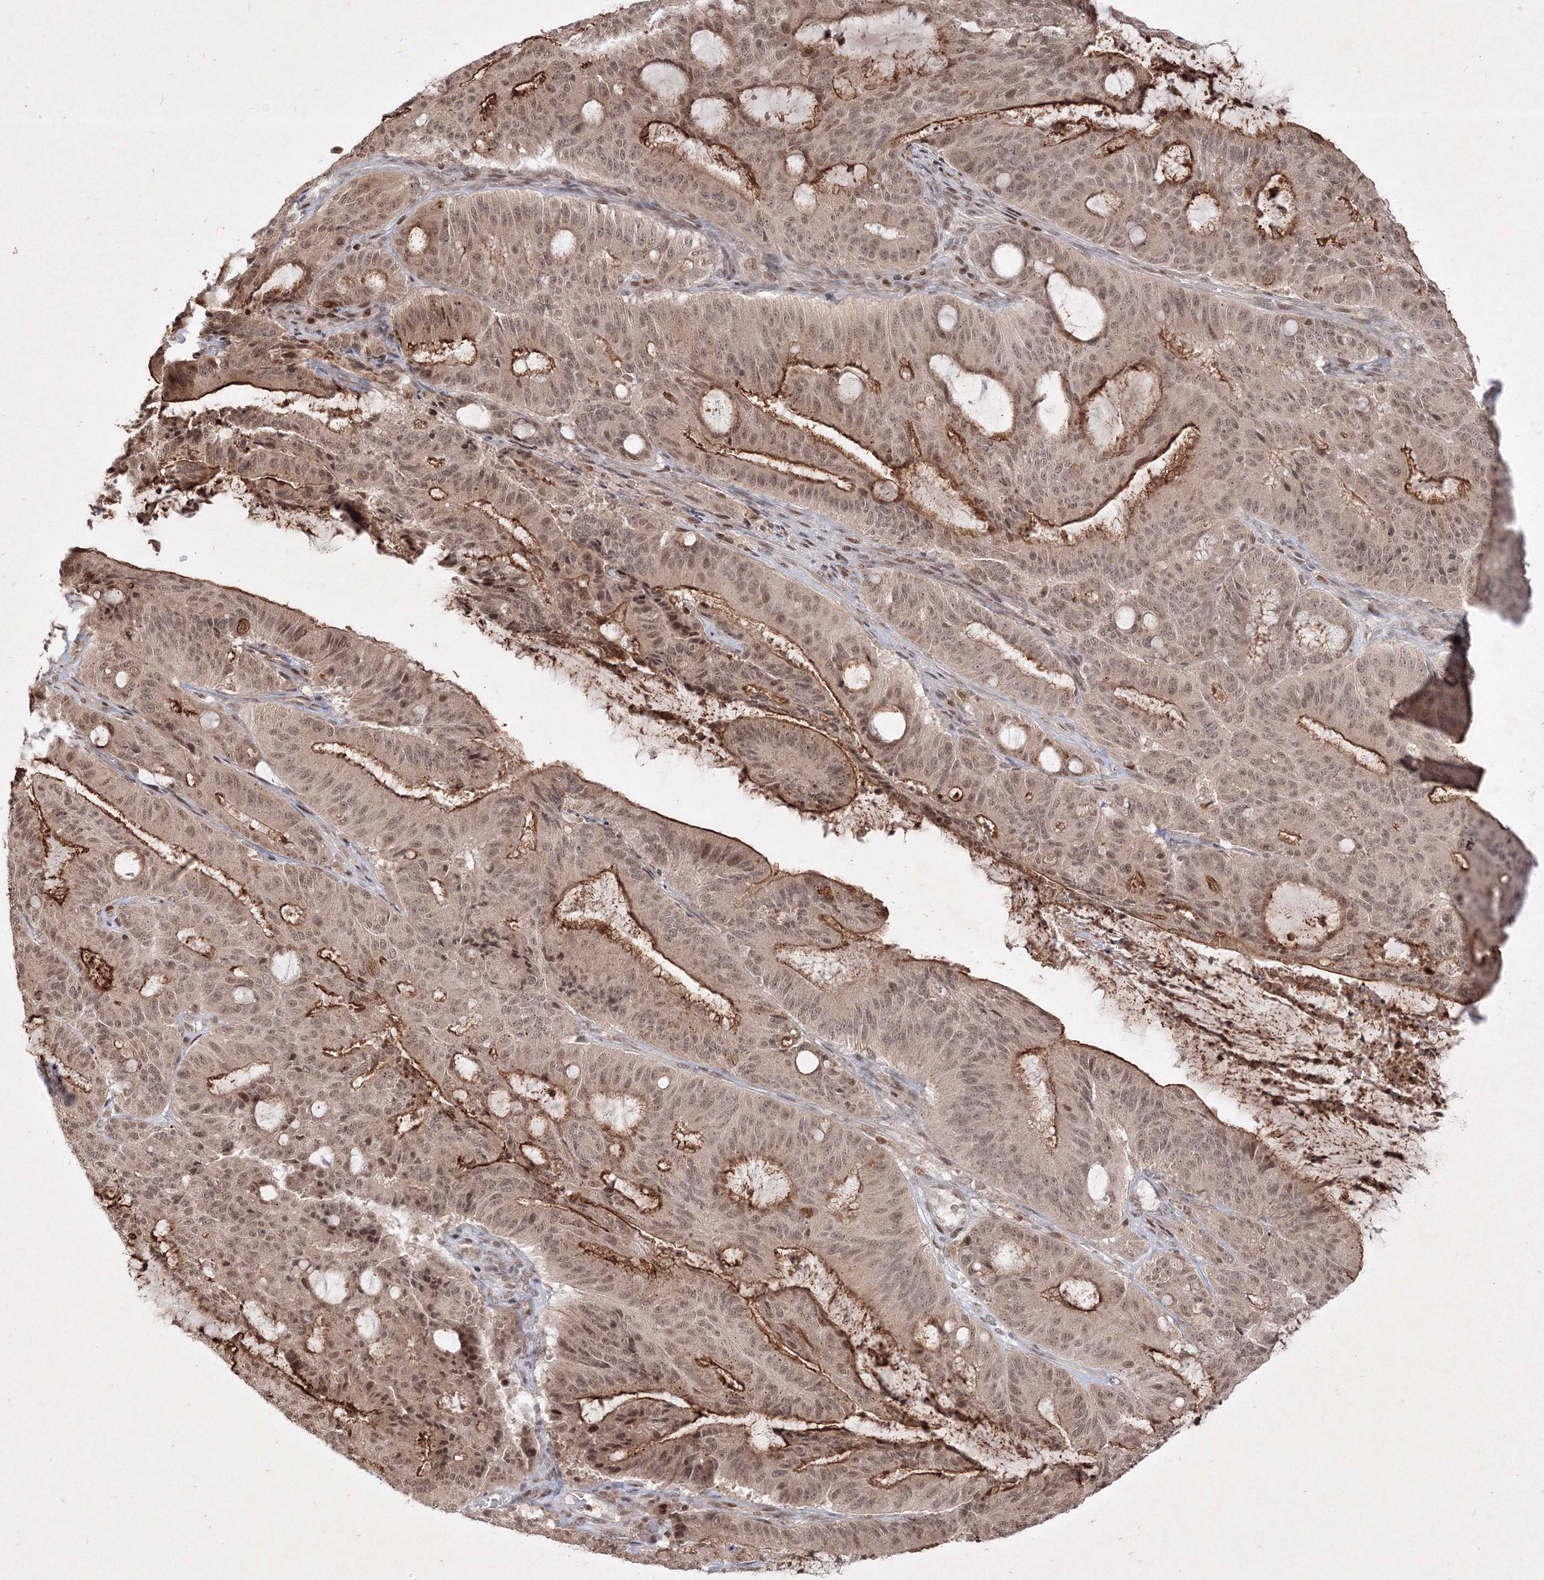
{"staining": {"intensity": "moderate", "quantity": "25%-75%", "location": "cytoplasmic/membranous,nuclear"}, "tissue": "liver cancer", "cell_type": "Tumor cells", "image_type": "cancer", "snomed": [{"axis": "morphology", "description": "Normal tissue, NOS"}, {"axis": "morphology", "description": "Cholangiocarcinoma"}, {"axis": "topography", "description": "Liver"}, {"axis": "topography", "description": "Peripheral nerve tissue"}], "caption": "A photomicrograph showing moderate cytoplasmic/membranous and nuclear positivity in about 25%-75% of tumor cells in cholangiocarcinoma (liver), as visualized by brown immunohistochemical staining.", "gene": "TAB1", "patient": {"sex": "female", "age": 73}}